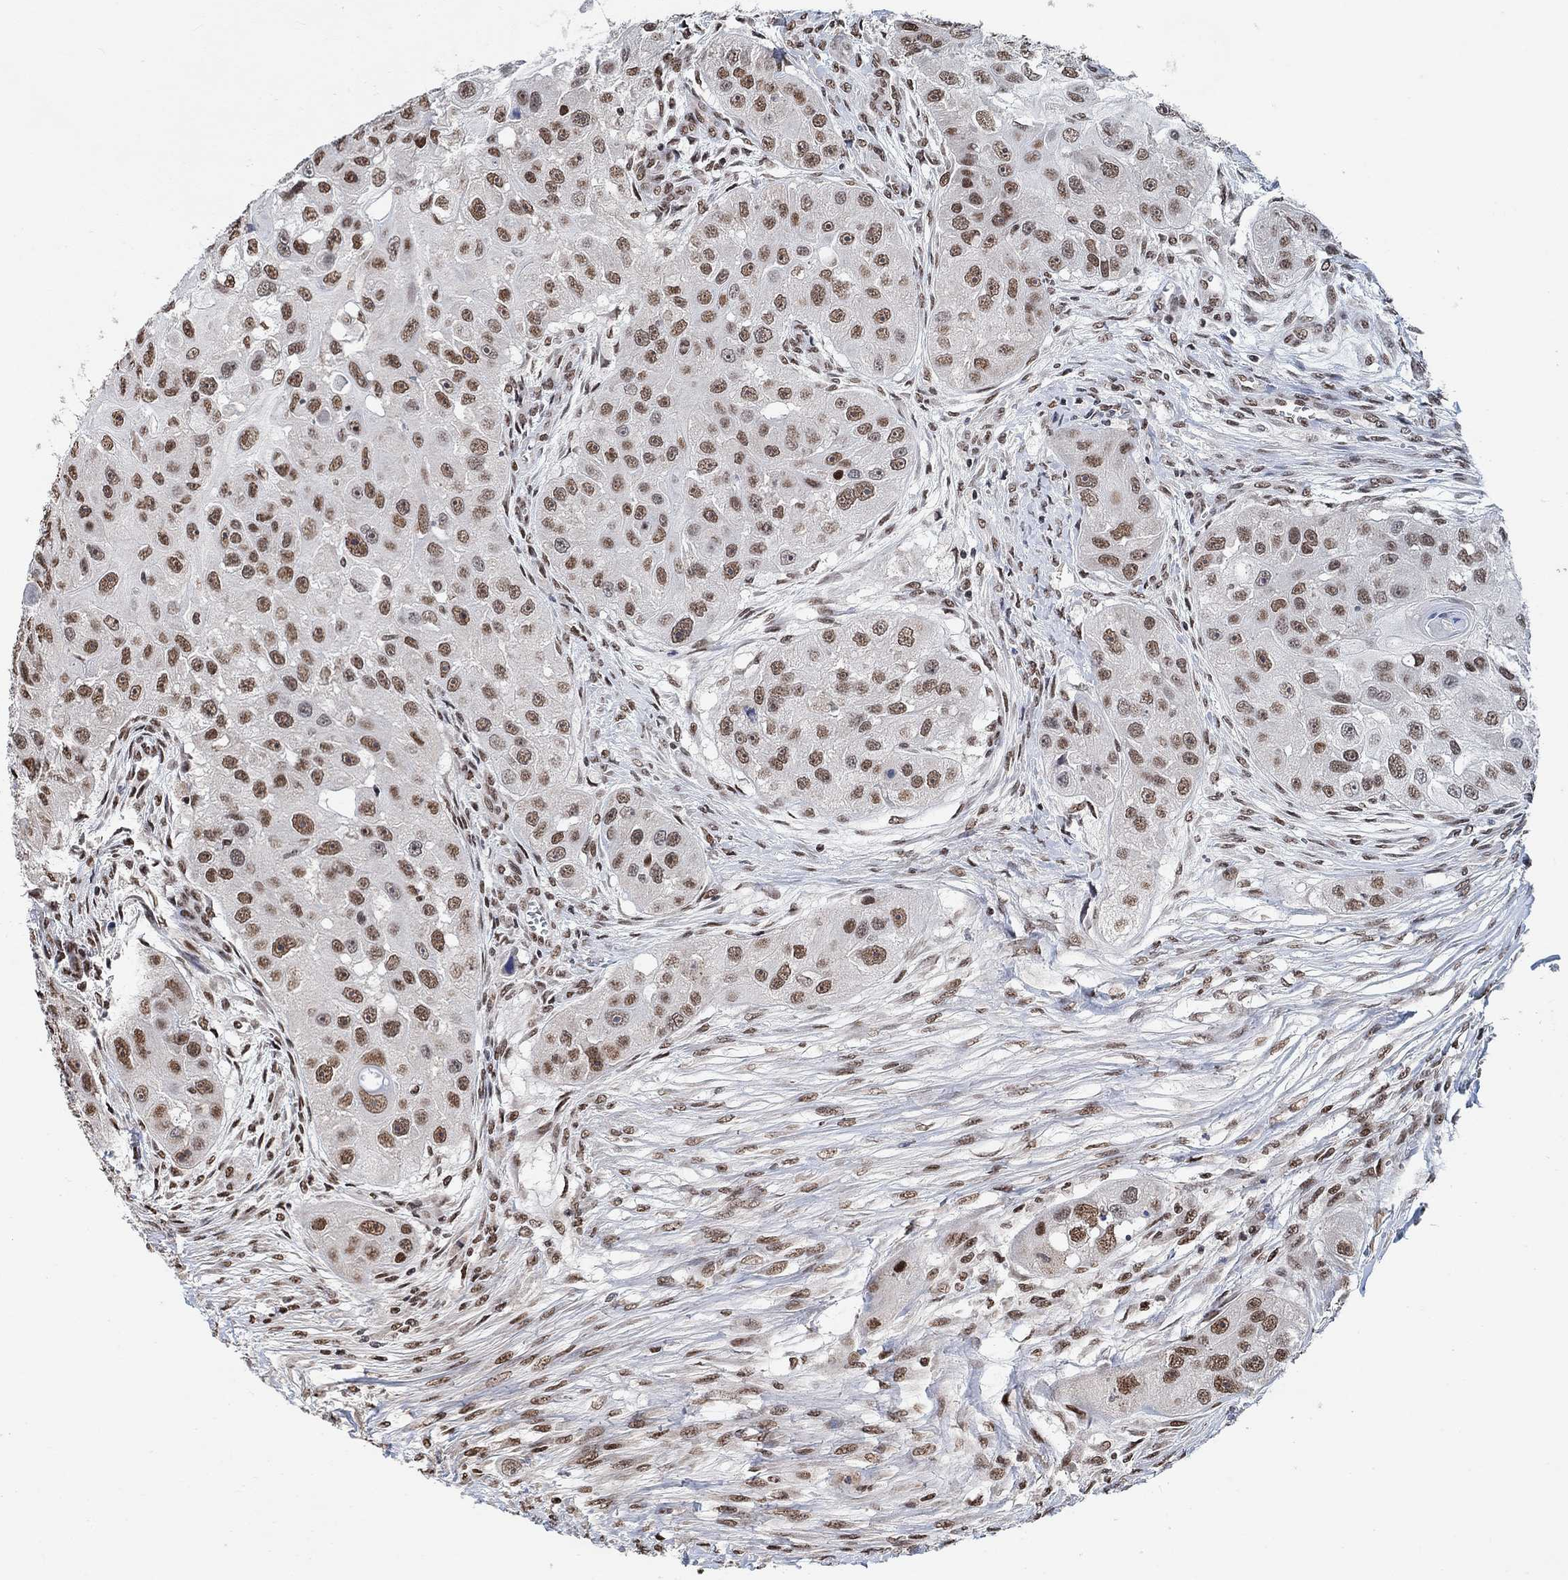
{"staining": {"intensity": "moderate", "quantity": ">75%", "location": "nuclear"}, "tissue": "head and neck cancer", "cell_type": "Tumor cells", "image_type": "cancer", "snomed": [{"axis": "morphology", "description": "Normal tissue, NOS"}, {"axis": "morphology", "description": "Squamous cell carcinoma, NOS"}, {"axis": "topography", "description": "Skeletal muscle"}, {"axis": "topography", "description": "Head-Neck"}], "caption": "Protein expression analysis of squamous cell carcinoma (head and neck) displays moderate nuclear expression in about >75% of tumor cells.", "gene": "USP39", "patient": {"sex": "male", "age": 51}}